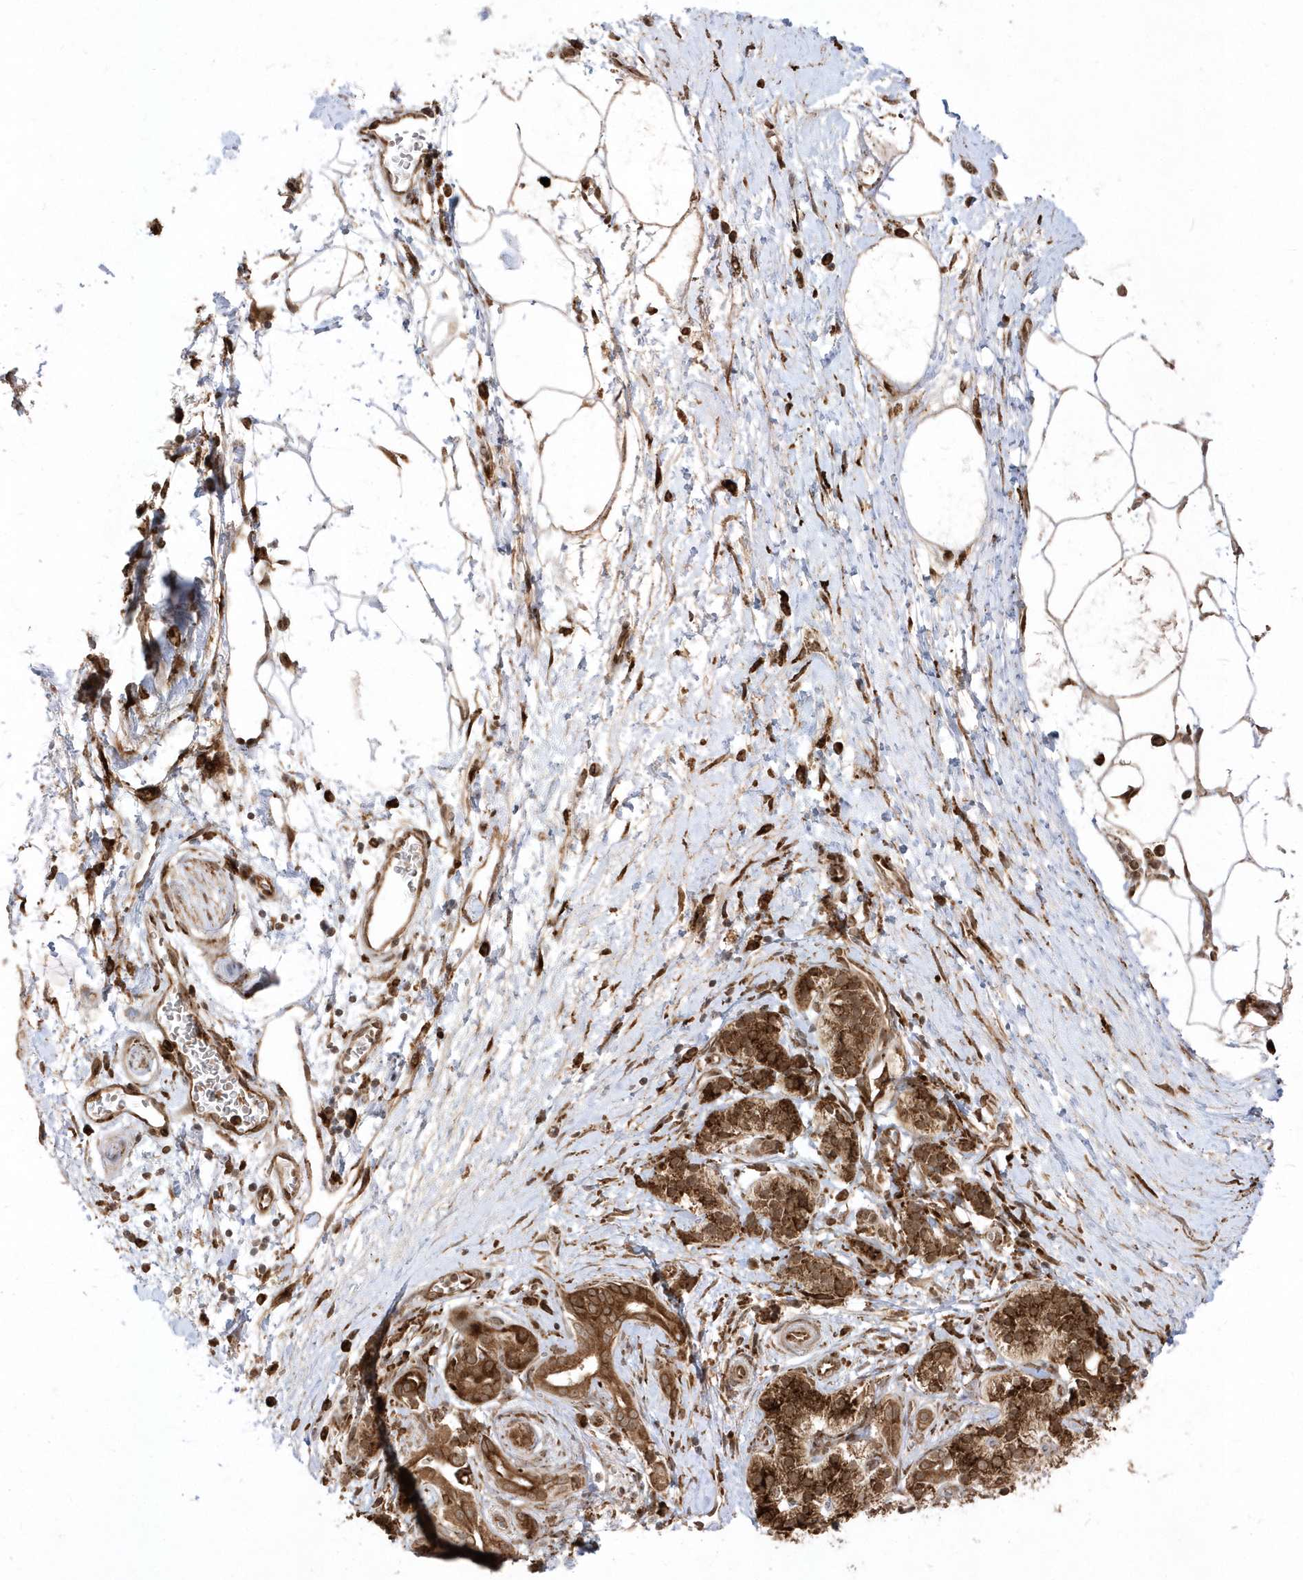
{"staining": {"intensity": "strong", "quantity": ">75%", "location": "cytoplasmic/membranous,nuclear"}, "tissue": "pancreatic cancer", "cell_type": "Tumor cells", "image_type": "cancer", "snomed": [{"axis": "morphology", "description": "Normal tissue, NOS"}, {"axis": "morphology", "description": "Adenocarcinoma, NOS"}, {"axis": "topography", "description": "Pancreas"}], "caption": "IHC of human adenocarcinoma (pancreatic) reveals high levels of strong cytoplasmic/membranous and nuclear expression in approximately >75% of tumor cells.", "gene": "EPC2", "patient": {"sex": "female", "age": 68}}